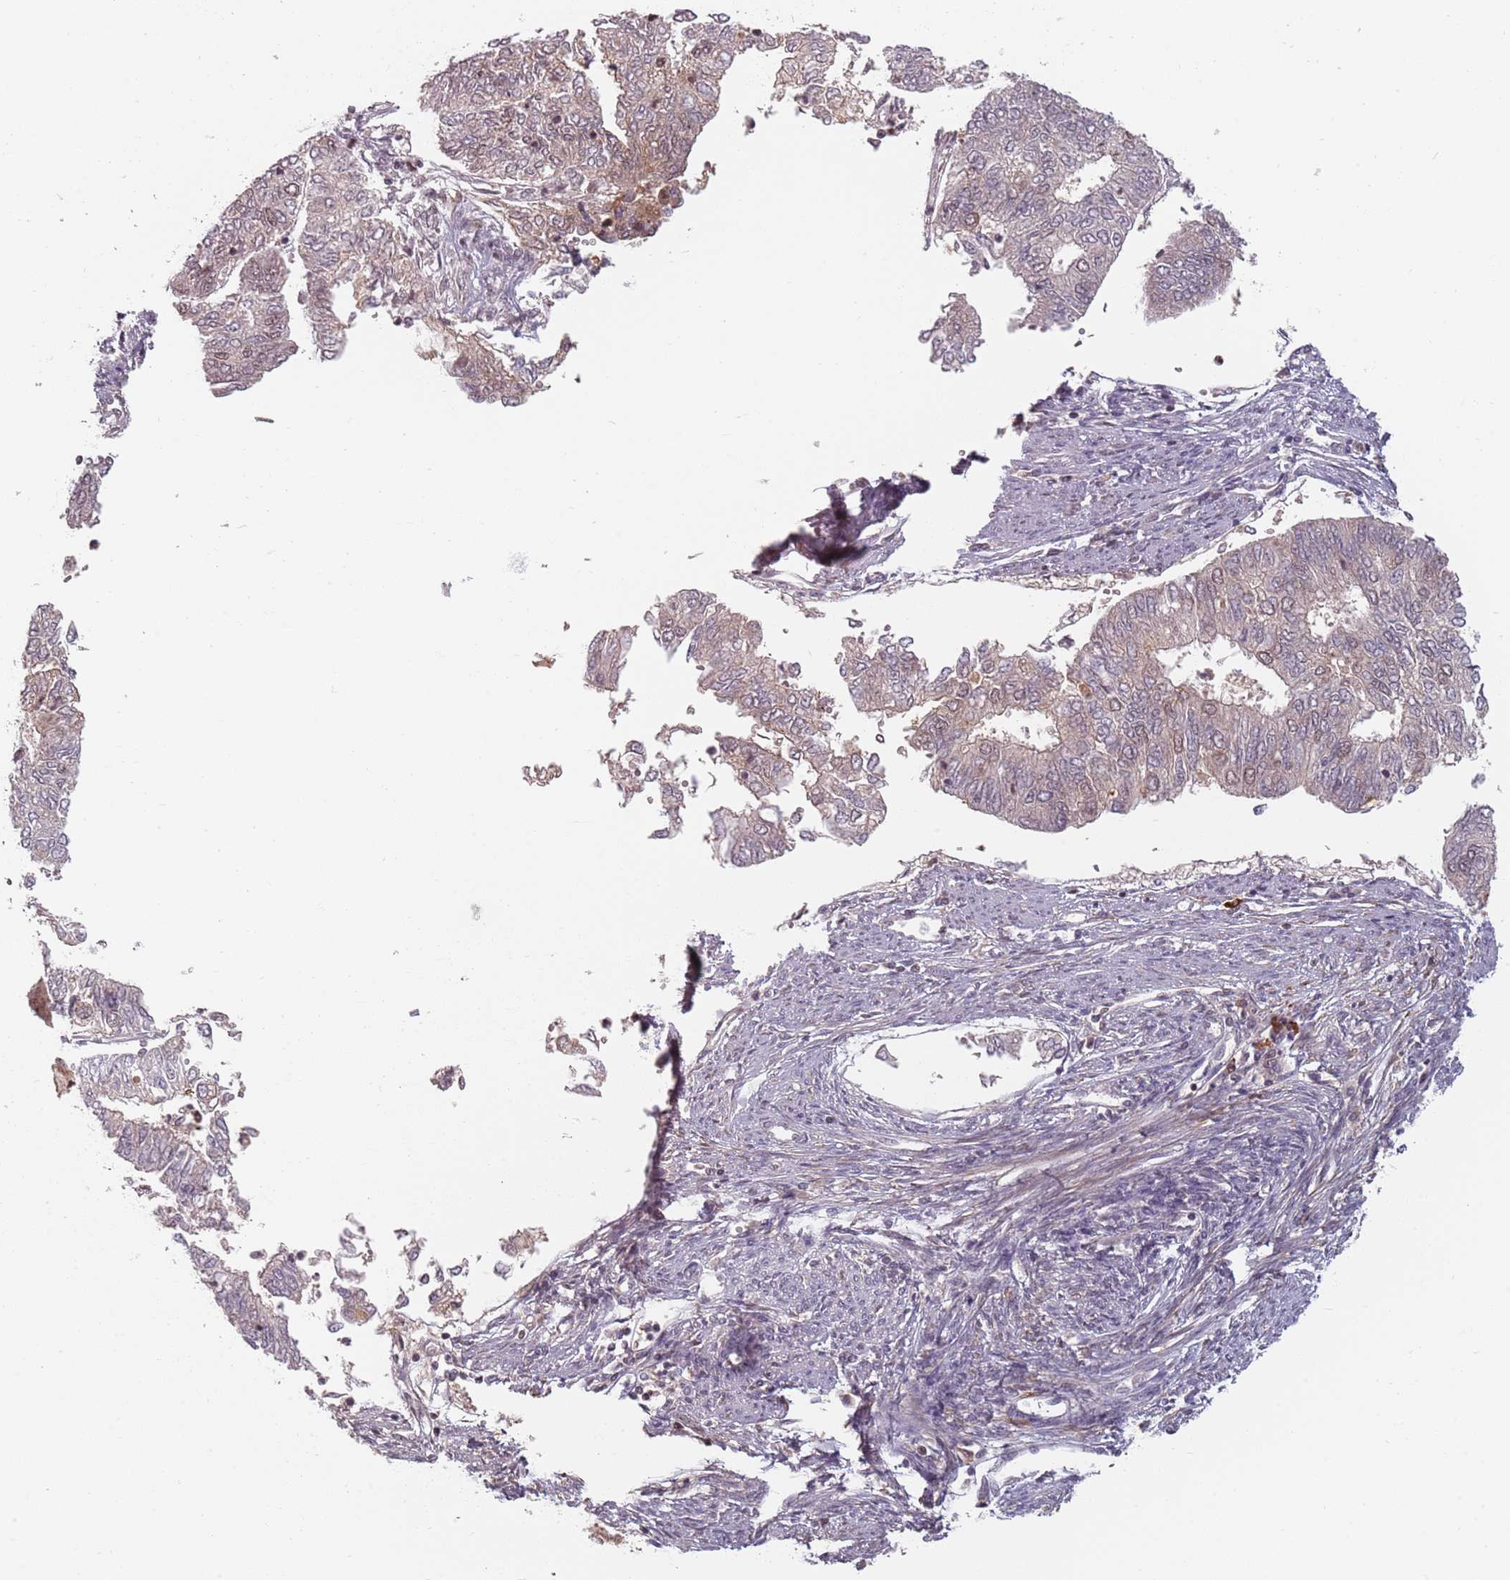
{"staining": {"intensity": "weak", "quantity": "<25%", "location": "nuclear"}, "tissue": "endometrial cancer", "cell_type": "Tumor cells", "image_type": "cancer", "snomed": [{"axis": "morphology", "description": "Adenocarcinoma, NOS"}, {"axis": "topography", "description": "Endometrium"}], "caption": "Immunohistochemistry (IHC) micrograph of neoplastic tissue: endometrial cancer (adenocarcinoma) stained with DAB (3,3'-diaminobenzidine) reveals no significant protein positivity in tumor cells. (DAB immunohistochemistry (IHC) with hematoxylin counter stain).", "gene": "NUP50", "patient": {"sex": "female", "age": 68}}